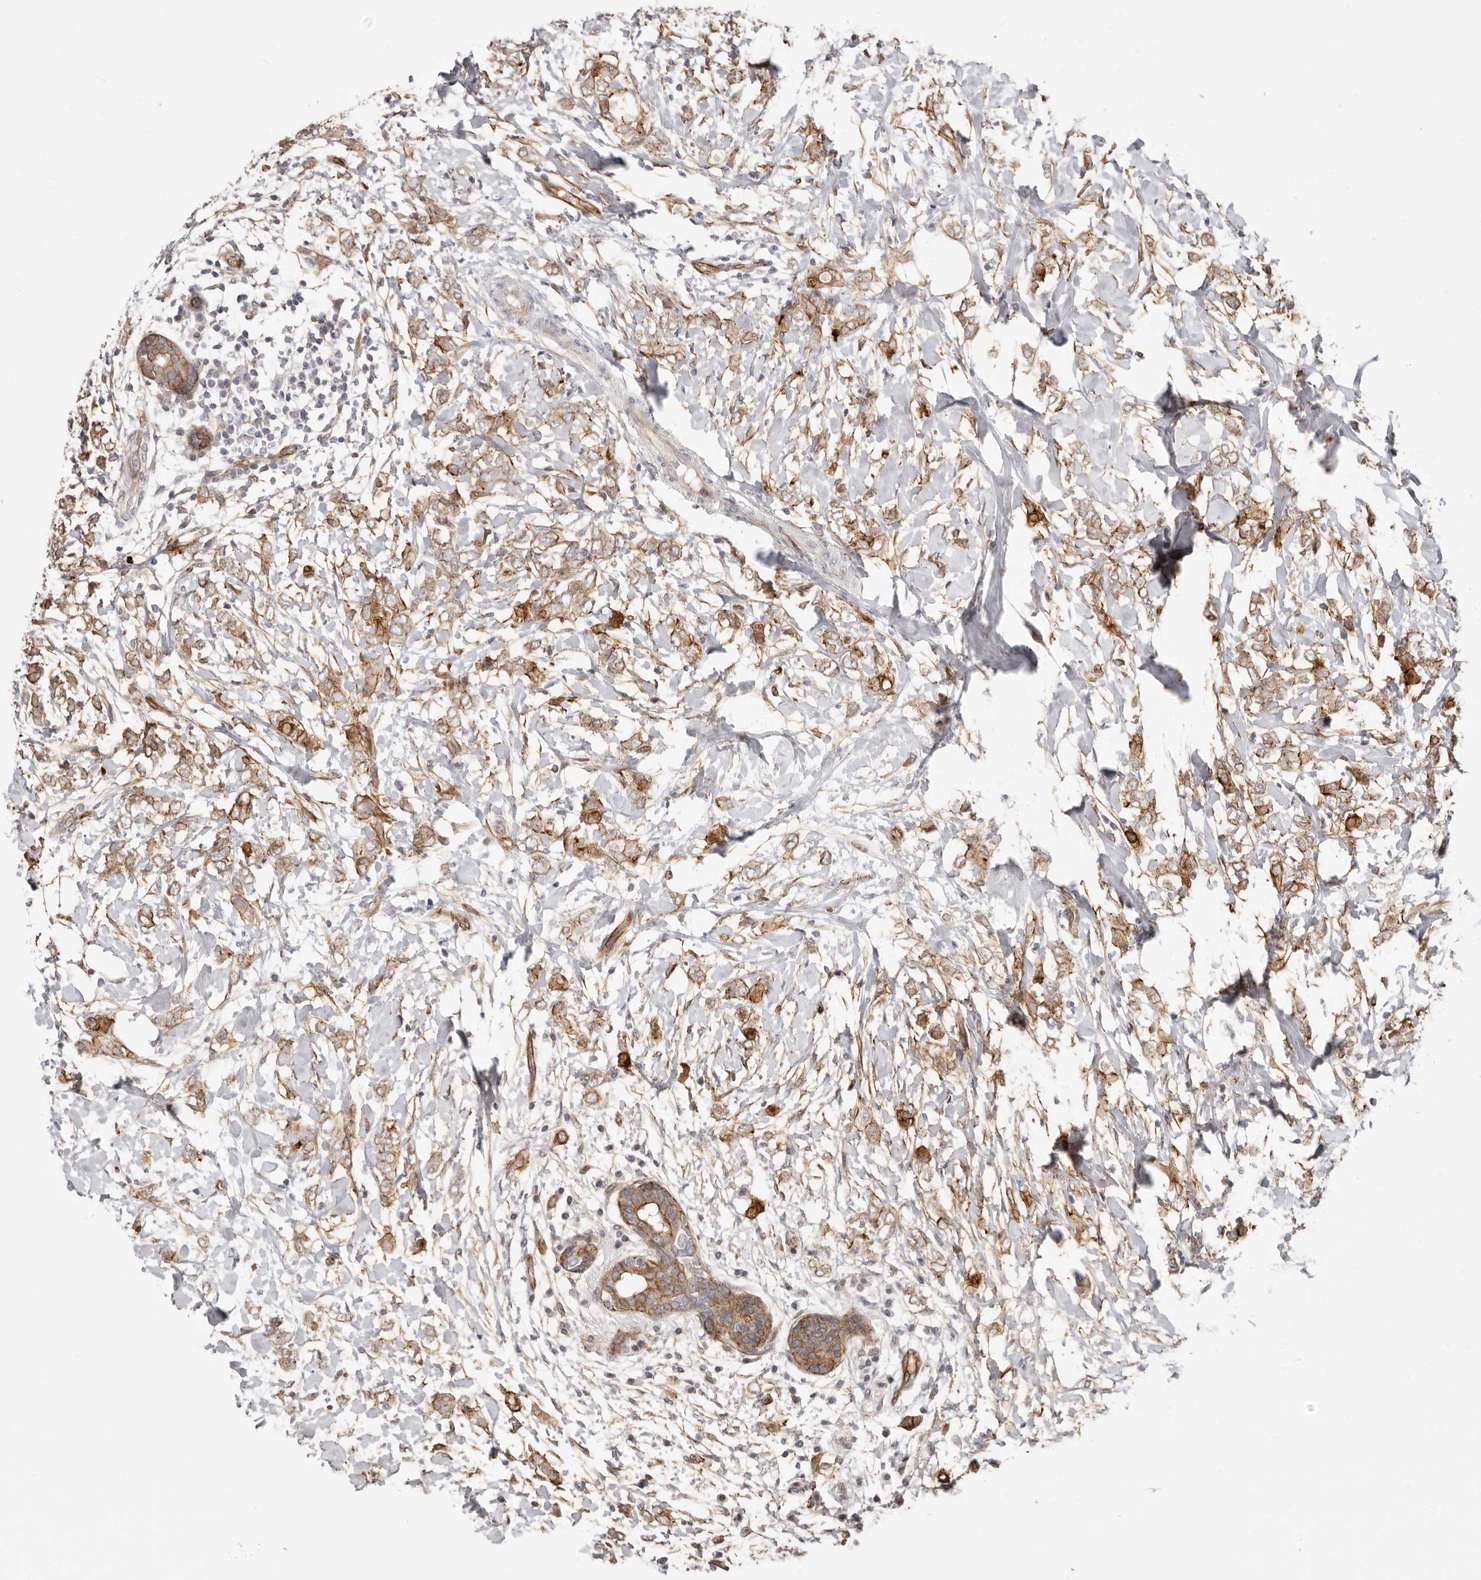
{"staining": {"intensity": "moderate", "quantity": ">75%", "location": "cytoplasmic/membranous"}, "tissue": "breast cancer", "cell_type": "Tumor cells", "image_type": "cancer", "snomed": [{"axis": "morphology", "description": "Normal tissue, NOS"}, {"axis": "morphology", "description": "Lobular carcinoma"}, {"axis": "topography", "description": "Breast"}], "caption": "A high-resolution histopathology image shows IHC staining of breast cancer (lobular carcinoma), which displays moderate cytoplasmic/membranous expression in approximately >75% of tumor cells.", "gene": "SZT2", "patient": {"sex": "female", "age": 47}}